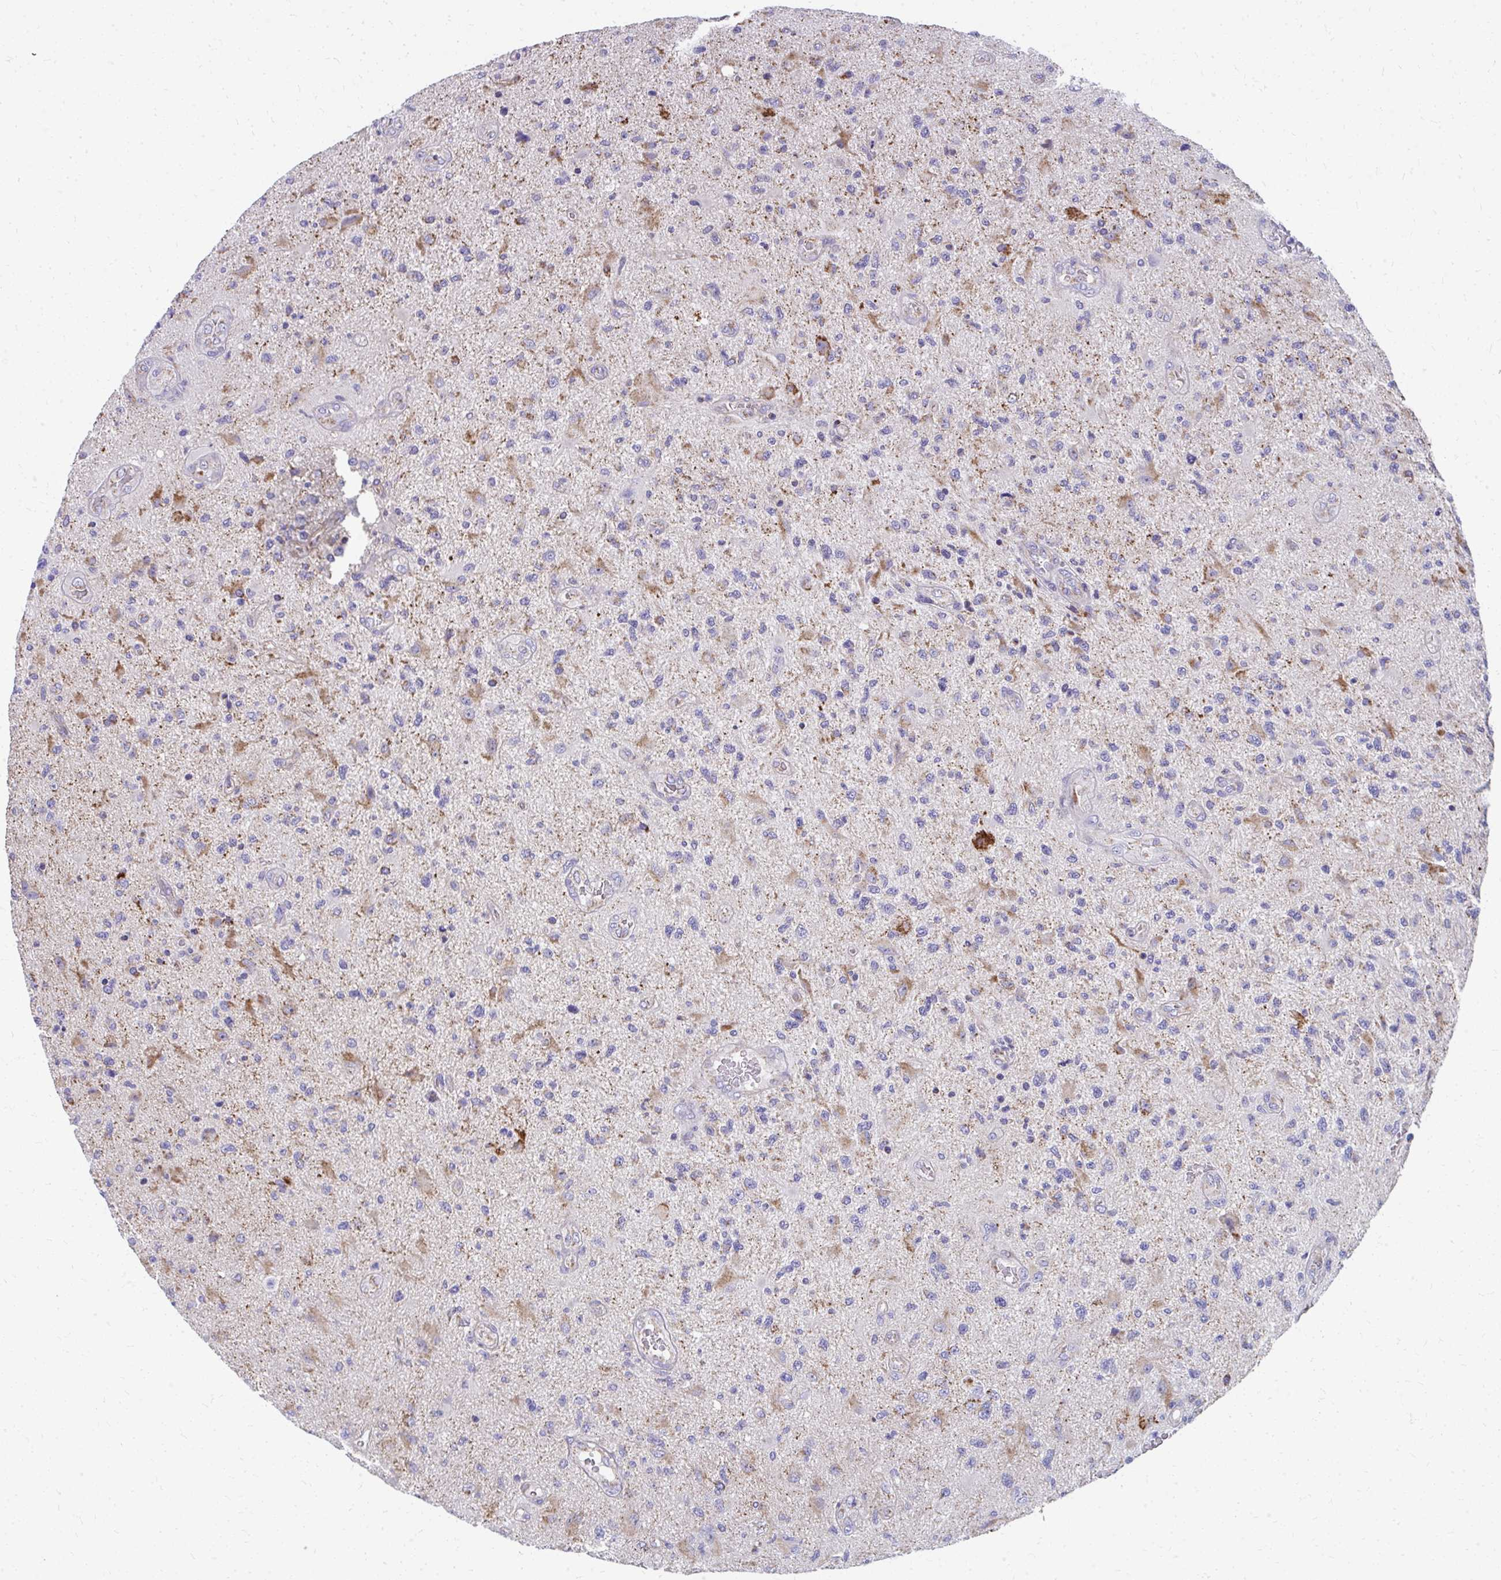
{"staining": {"intensity": "moderate", "quantity": "<25%", "location": "cytoplasmic/membranous"}, "tissue": "glioma", "cell_type": "Tumor cells", "image_type": "cancer", "snomed": [{"axis": "morphology", "description": "Glioma, malignant, High grade"}, {"axis": "topography", "description": "Brain"}], "caption": "DAB (3,3'-diaminobenzidine) immunohistochemical staining of human glioma shows moderate cytoplasmic/membranous protein expression in about <25% of tumor cells.", "gene": "IL37", "patient": {"sex": "male", "age": 67}}